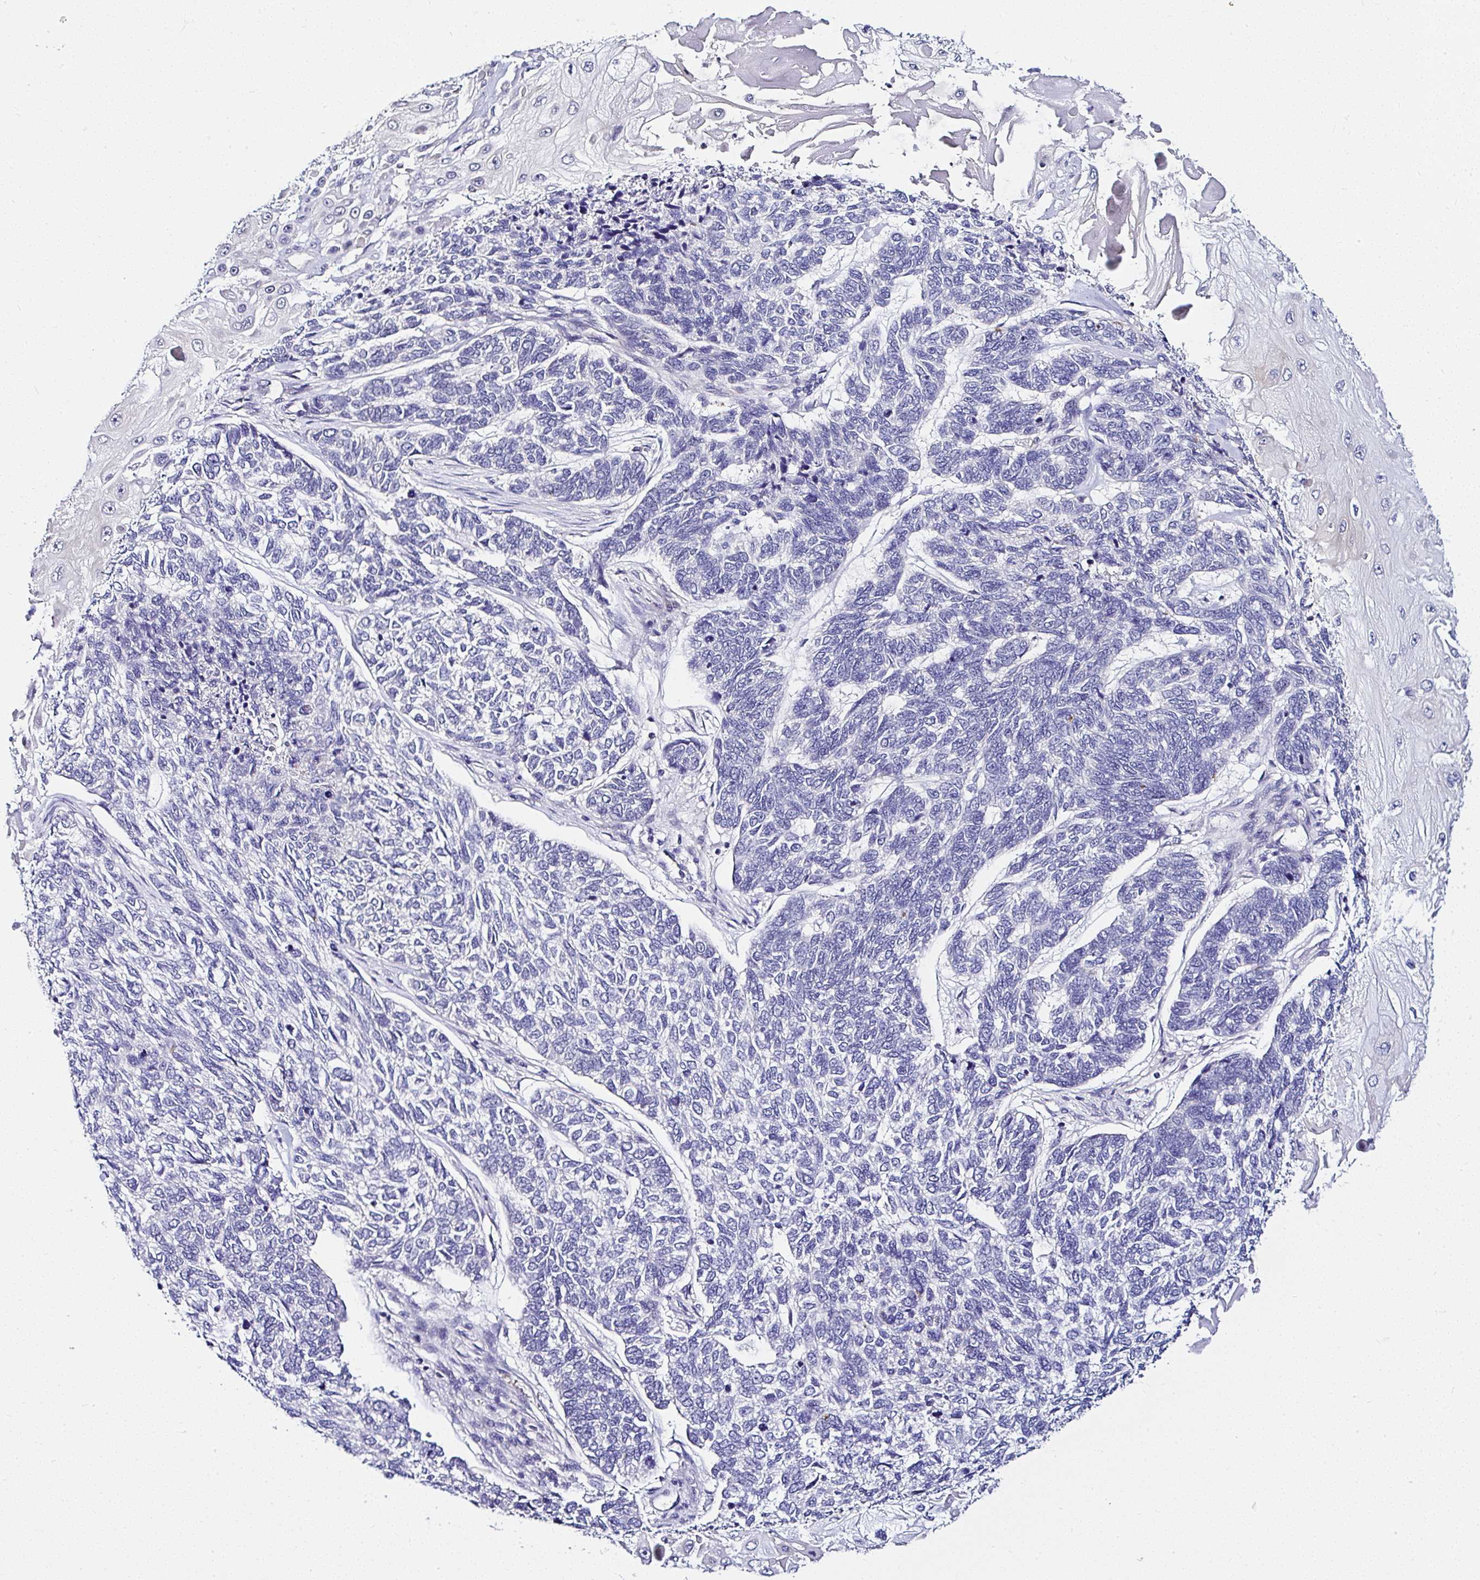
{"staining": {"intensity": "negative", "quantity": "none", "location": "none"}, "tissue": "skin cancer", "cell_type": "Tumor cells", "image_type": "cancer", "snomed": [{"axis": "morphology", "description": "Basal cell carcinoma"}, {"axis": "topography", "description": "Skin"}], "caption": "There is no significant positivity in tumor cells of skin cancer.", "gene": "DEPDC5", "patient": {"sex": "female", "age": 65}}